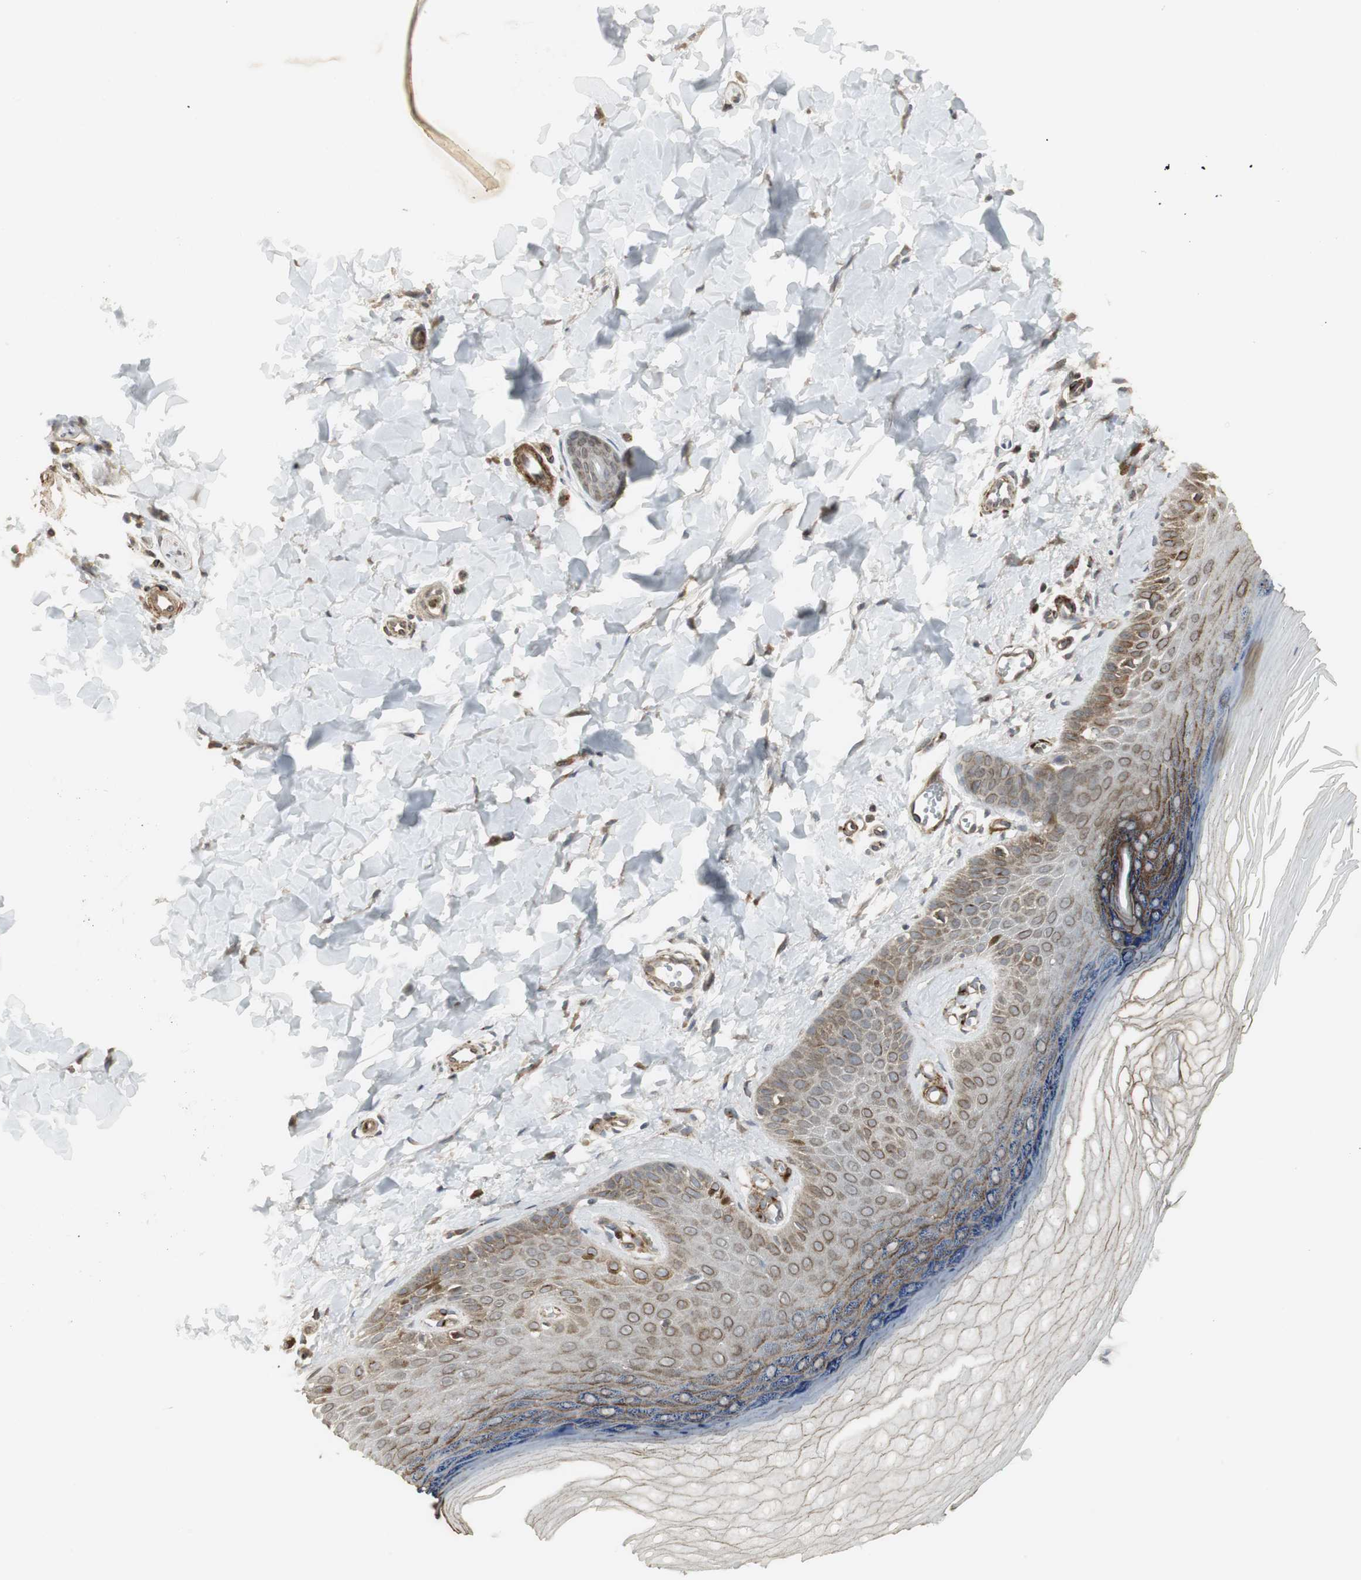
{"staining": {"intensity": "moderate", "quantity": "25%-75%", "location": "cytoplasmic/membranous"}, "tissue": "skin", "cell_type": "Fibroblasts", "image_type": "normal", "snomed": [{"axis": "morphology", "description": "Normal tissue, NOS"}, {"axis": "topography", "description": "Skin"}], "caption": "Skin stained with a brown dye demonstrates moderate cytoplasmic/membranous positive staining in about 25%-75% of fibroblasts.", "gene": "SCYL3", "patient": {"sex": "male", "age": 26}}